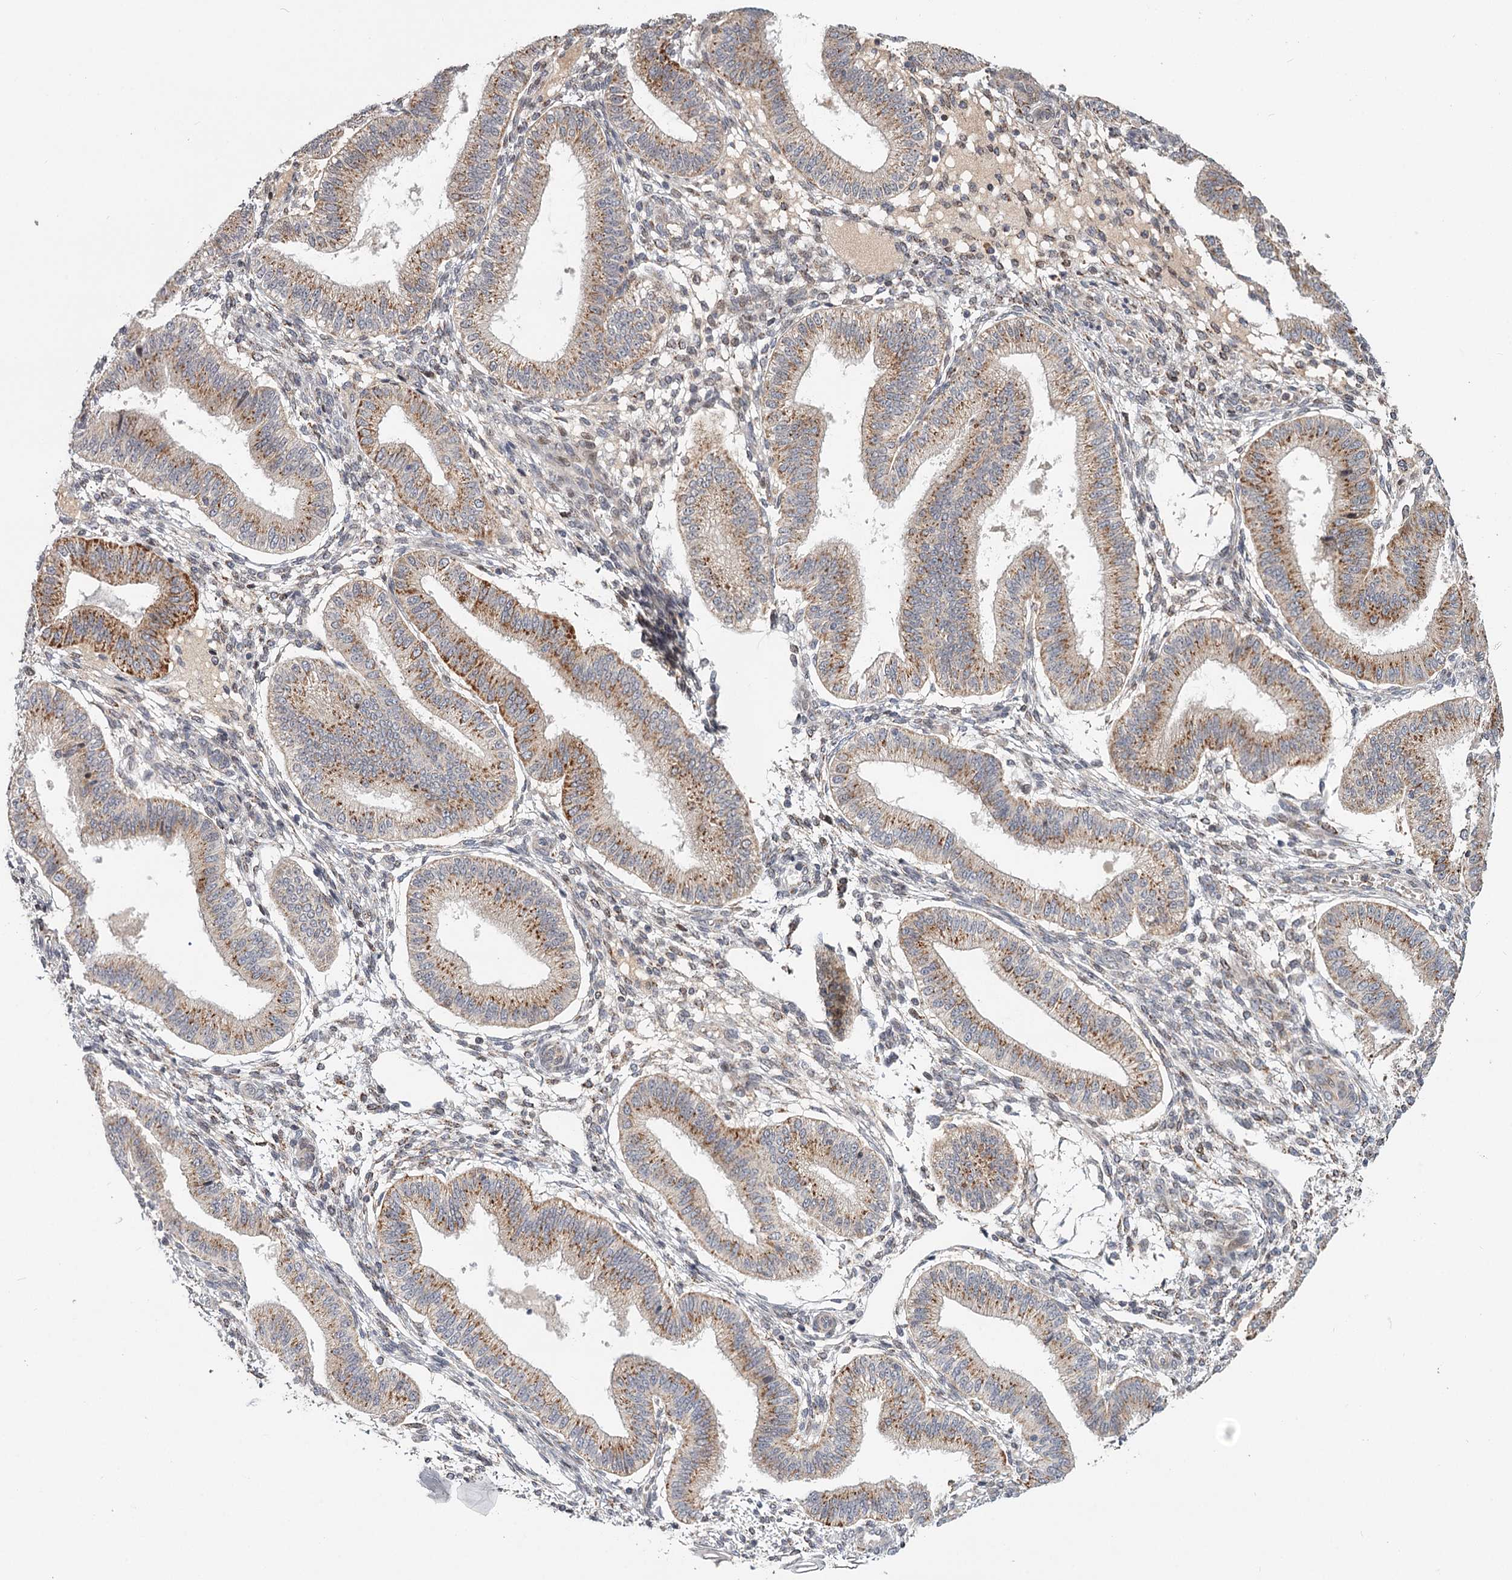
{"staining": {"intensity": "moderate", "quantity": "<25%", "location": "cytoplasmic/membranous"}, "tissue": "endometrium", "cell_type": "Cells in endometrial stroma", "image_type": "normal", "snomed": [{"axis": "morphology", "description": "Normal tissue, NOS"}, {"axis": "topography", "description": "Endometrium"}], "caption": "A low amount of moderate cytoplasmic/membranous expression is present in approximately <25% of cells in endometrial stroma in unremarkable endometrium. The protein is shown in brown color, while the nuclei are stained blue.", "gene": "CDC123", "patient": {"sex": "female", "age": 39}}